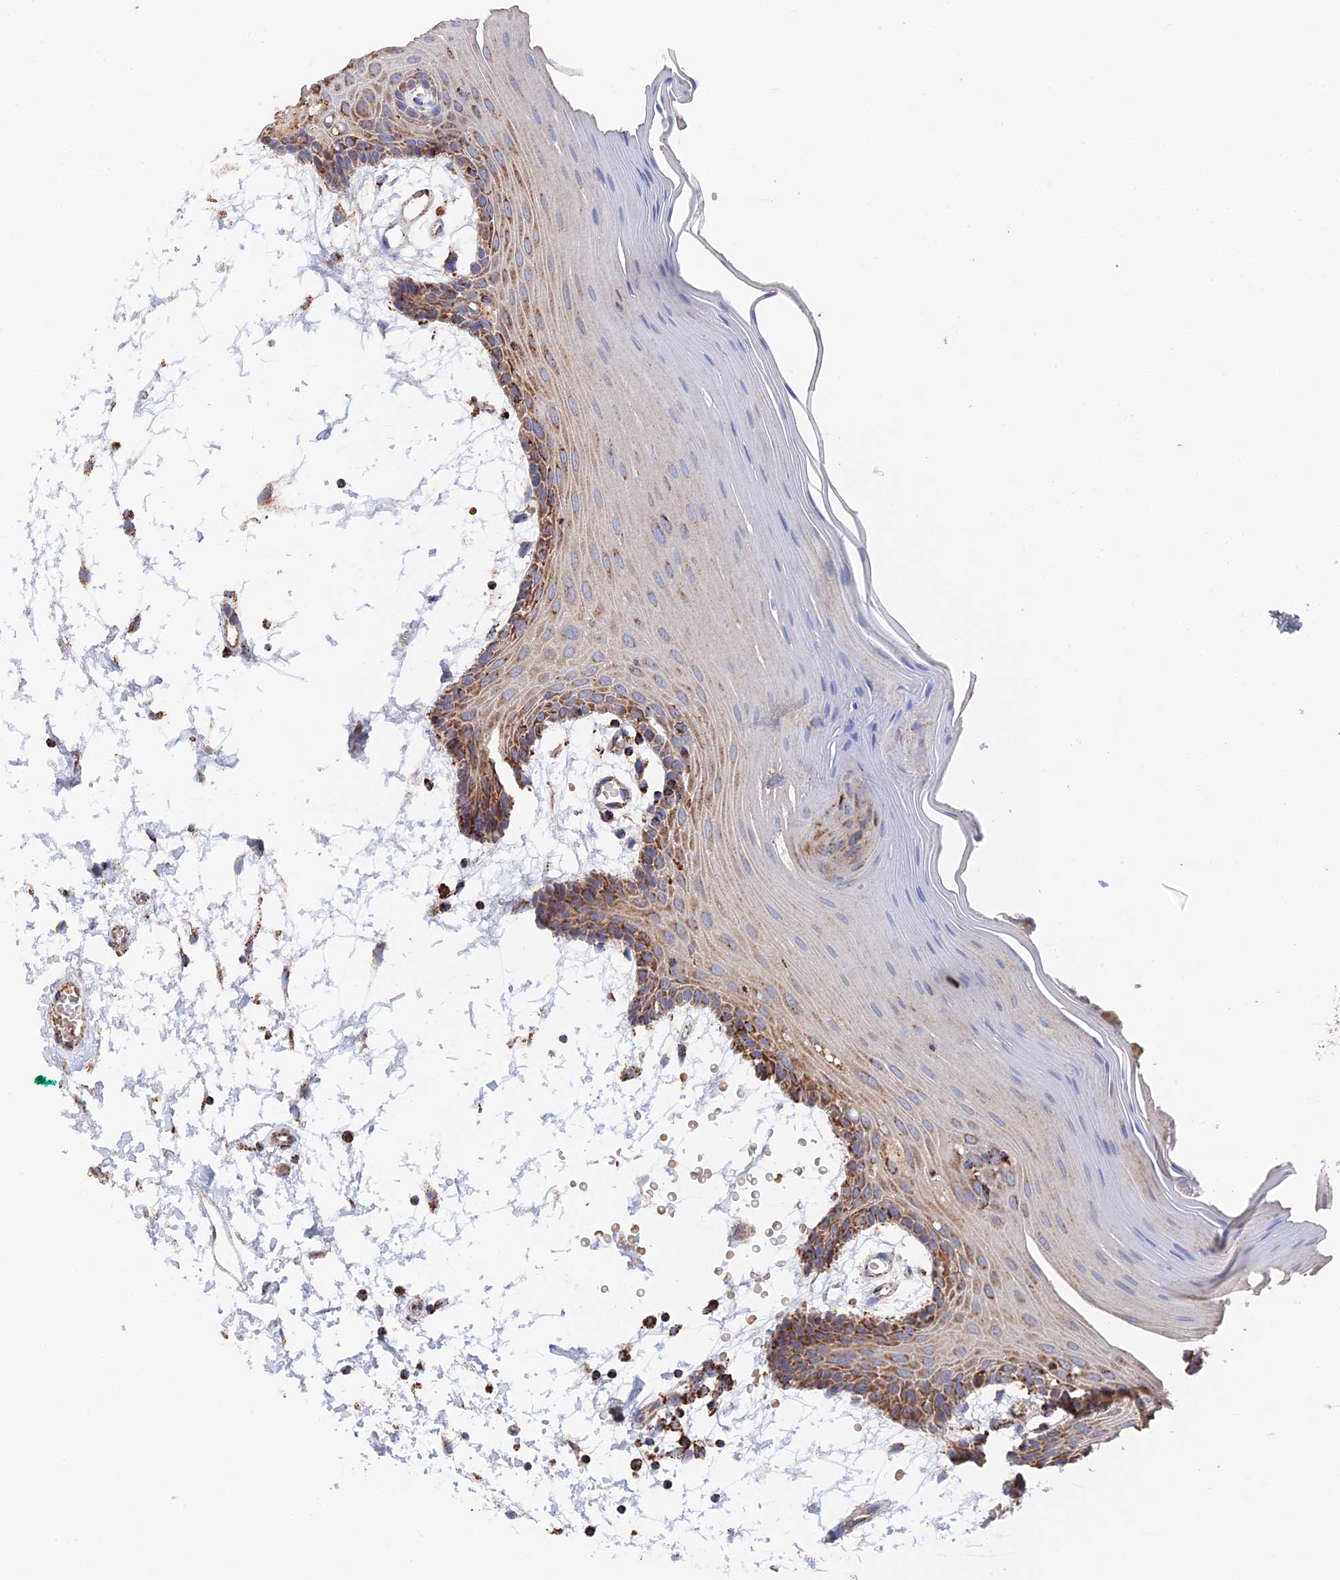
{"staining": {"intensity": "moderate", "quantity": "25%-75%", "location": "cytoplasmic/membranous"}, "tissue": "oral mucosa", "cell_type": "Squamous epithelial cells", "image_type": "normal", "snomed": [{"axis": "morphology", "description": "Normal tissue, NOS"}, {"axis": "topography", "description": "Skeletal muscle"}, {"axis": "topography", "description": "Oral tissue"}, {"axis": "topography", "description": "Salivary gland"}, {"axis": "topography", "description": "Peripheral nerve tissue"}], "caption": "A high-resolution image shows immunohistochemistry staining of benign oral mucosa, which reveals moderate cytoplasmic/membranous staining in approximately 25%-75% of squamous epithelial cells.", "gene": "HAUS8", "patient": {"sex": "male", "age": 54}}